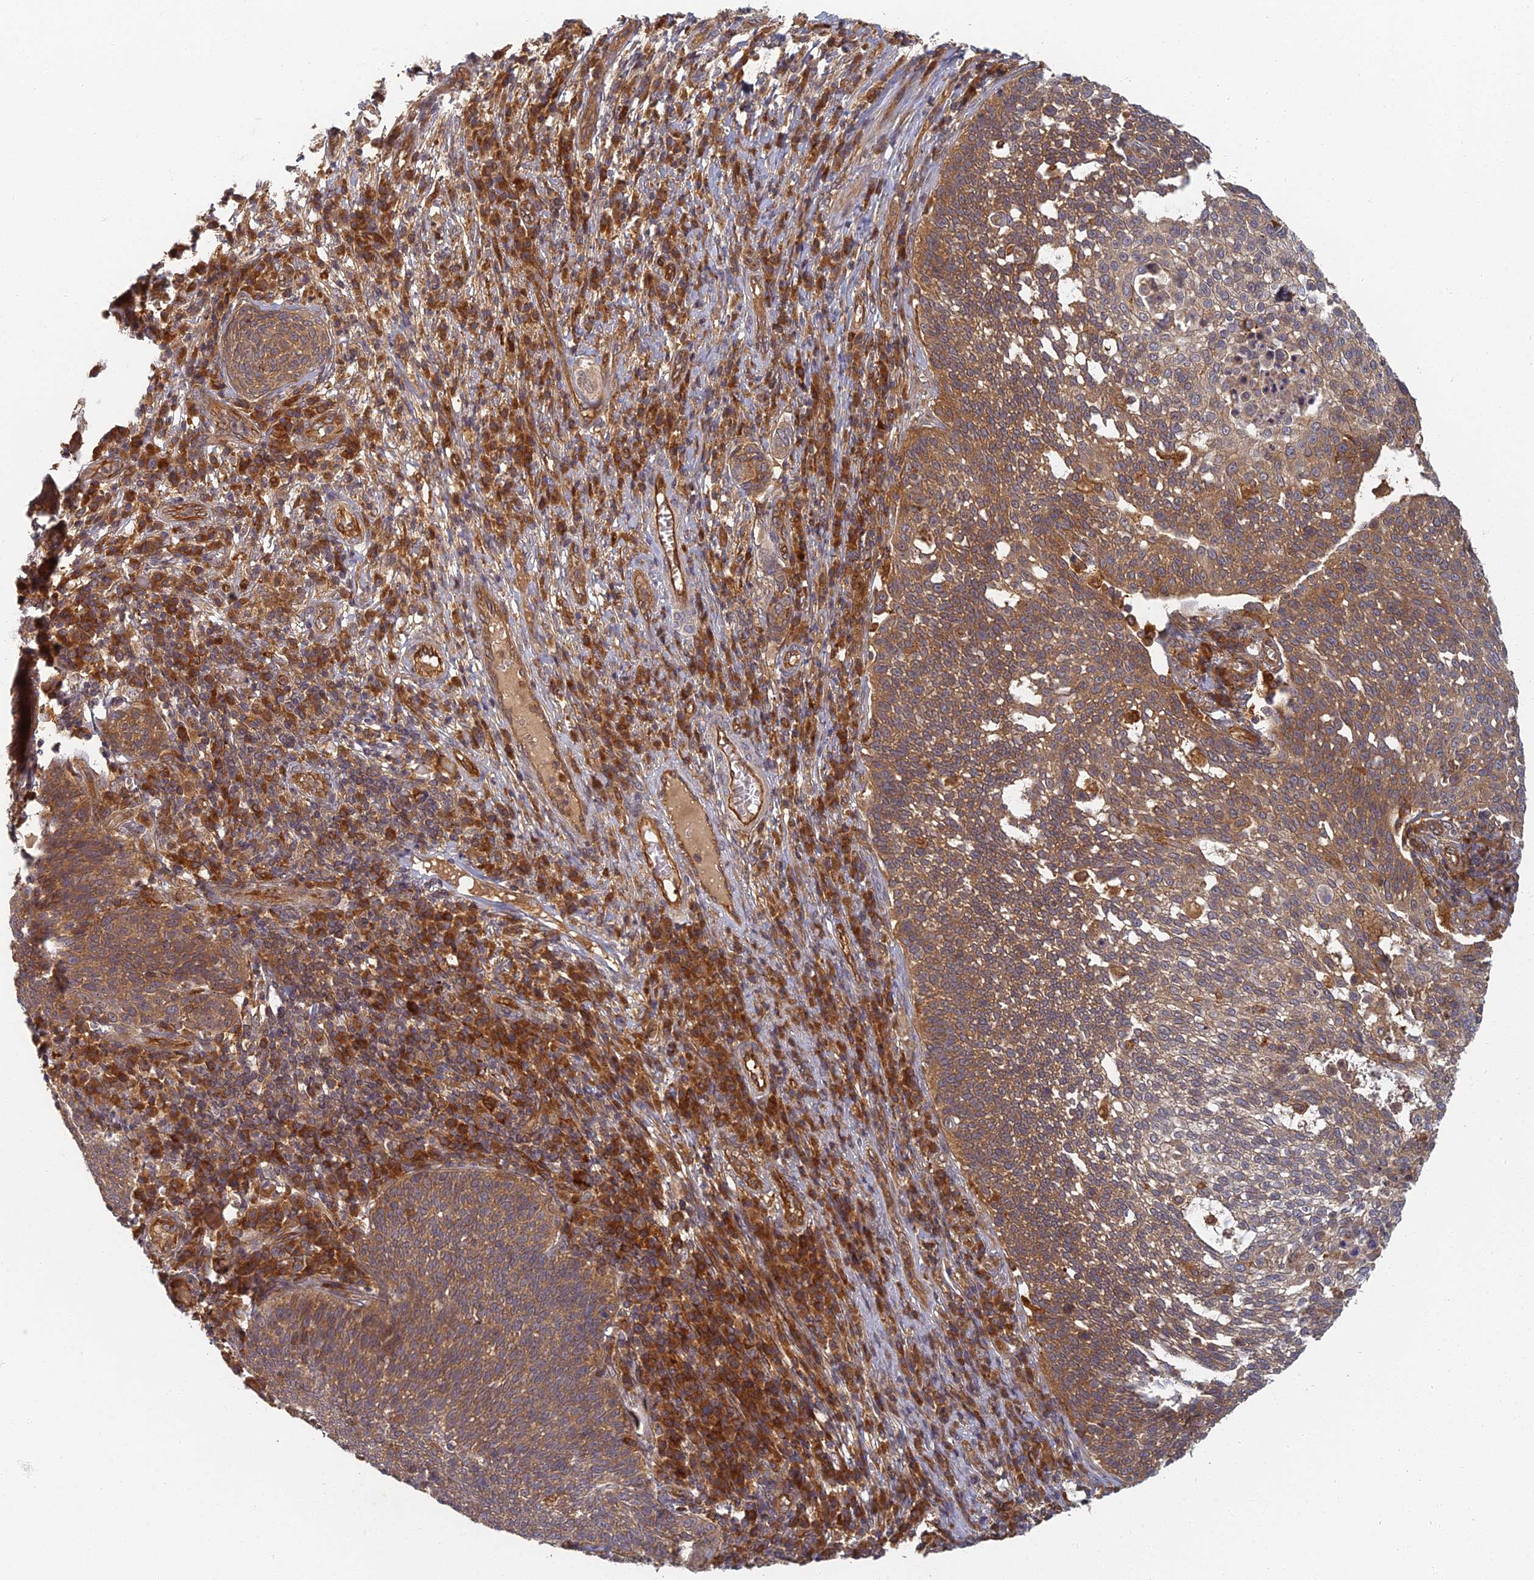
{"staining": {"intensity": "moderate", "quantity": ">75%", "location": "cytoplasmic/membranous"}, "tissue": "cervical cancer", "cell_type": "Tumor cells", "image_type": "cancer", "snomed": [{"axis": "morphology", "description": "Squamous cell carcinoma, NOS"}, {"axis": "topography", "description": "Cervix"}], "caption": "This is an image of IHC staining of squamous cell carcinoma (cervical), which shows moderate positivity in the cytoplasmic/membranous of tumor cells.", "gene": "INO80D", "patient": {"sex": "female", "age": 34}}